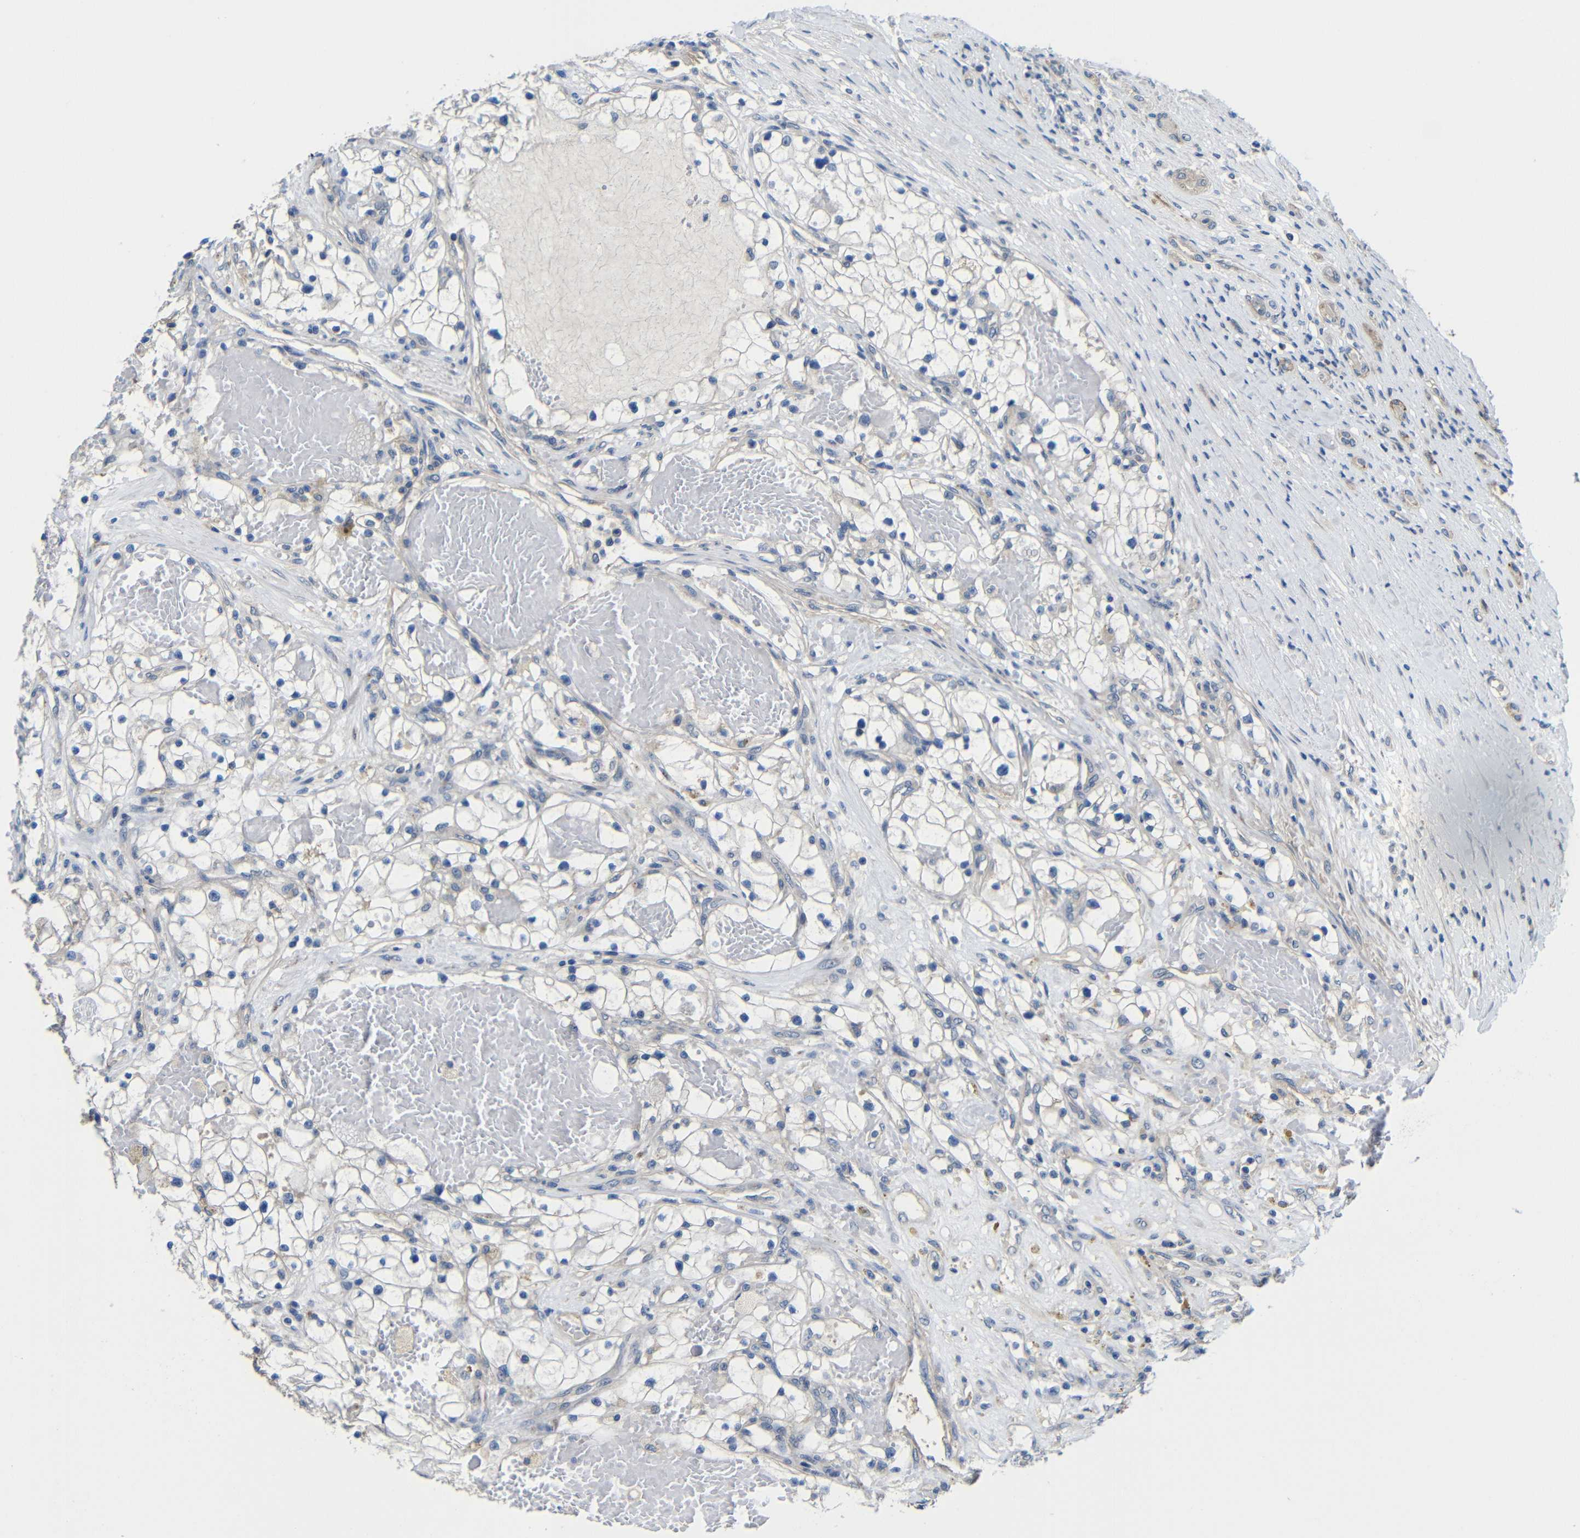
{"staining": {"intensity": "negative", "quantity": "none", "location": "none"}, "tissue": "renal cancer", "cell_type": "Tumor cells", "image_type": "cancer", "snomed": [{"axis": "morphology", "description": "Adenocarcinoma, NOS"}, {"axis": "topography", "description": "Kidney"}], "caption": "Image shows no protein expression in tumor cells of renal cancer (adenocarcinoma) tissue. The staining is performed using DAB brown chromogen with nuclei counter-stained in using hematoxylin.", "gene": "ZNF90", "patient": {"sex": "male", "age": 68}}